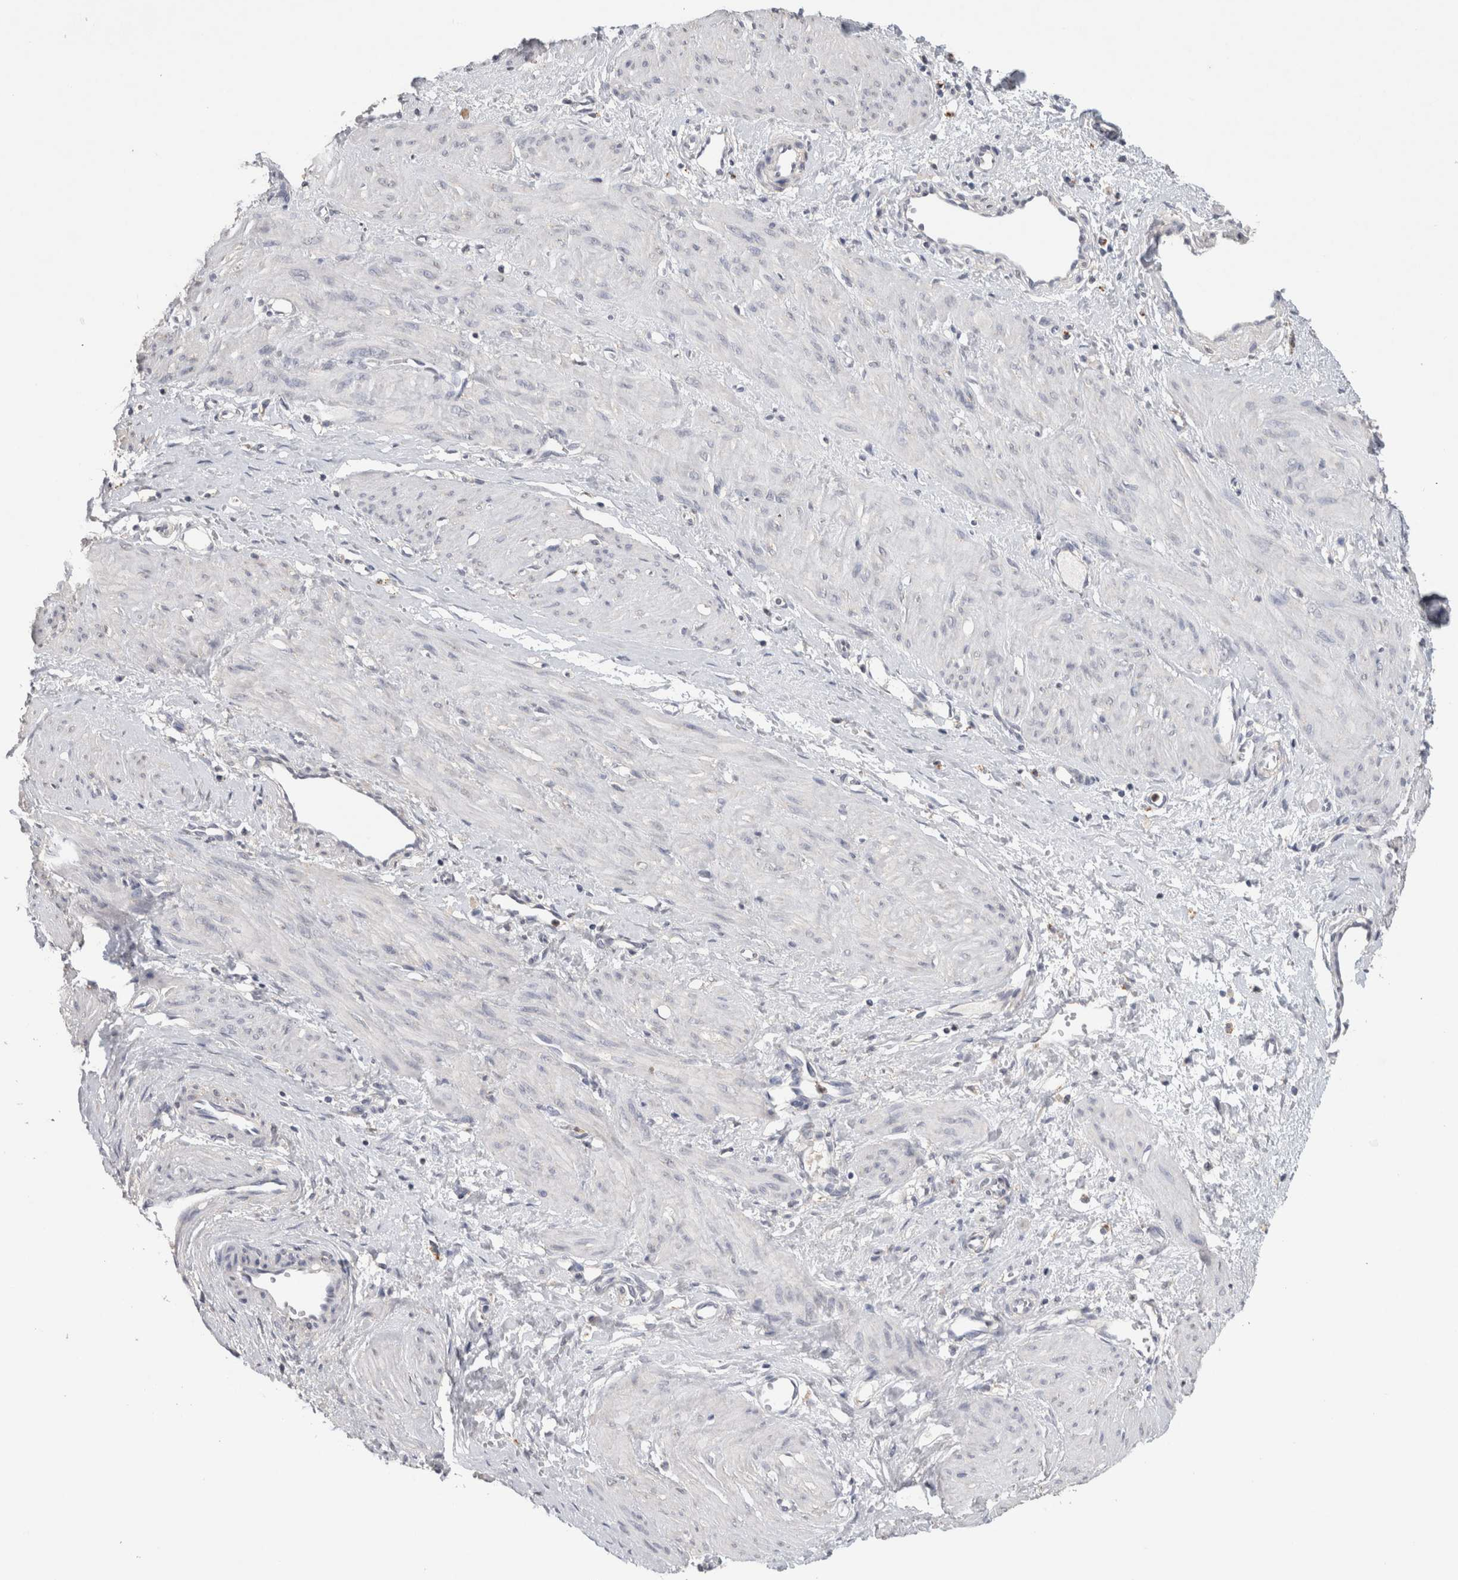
{"staining": {"intensity": "negative", "quantity": "none", "location": "none"}, "tissue": "smooth muscle", "cell_type": "Smooth muscle cells", "image_type": "normal", "snomed": [{"axis": "morphology", "description": "Normal tissue, NOS"}, {"axis": "topography", "description": "Endometrium"}], "caption": "This photomicrograph is of benign smooth muscle stained with immunohistochemistry (IHC) to label a protein in brown with the nuclei are counter-stained blue. There is no expression in smooth muscle cells.", "gene": "CNTFR", "patient": {"sex": "female", "age": 33}}